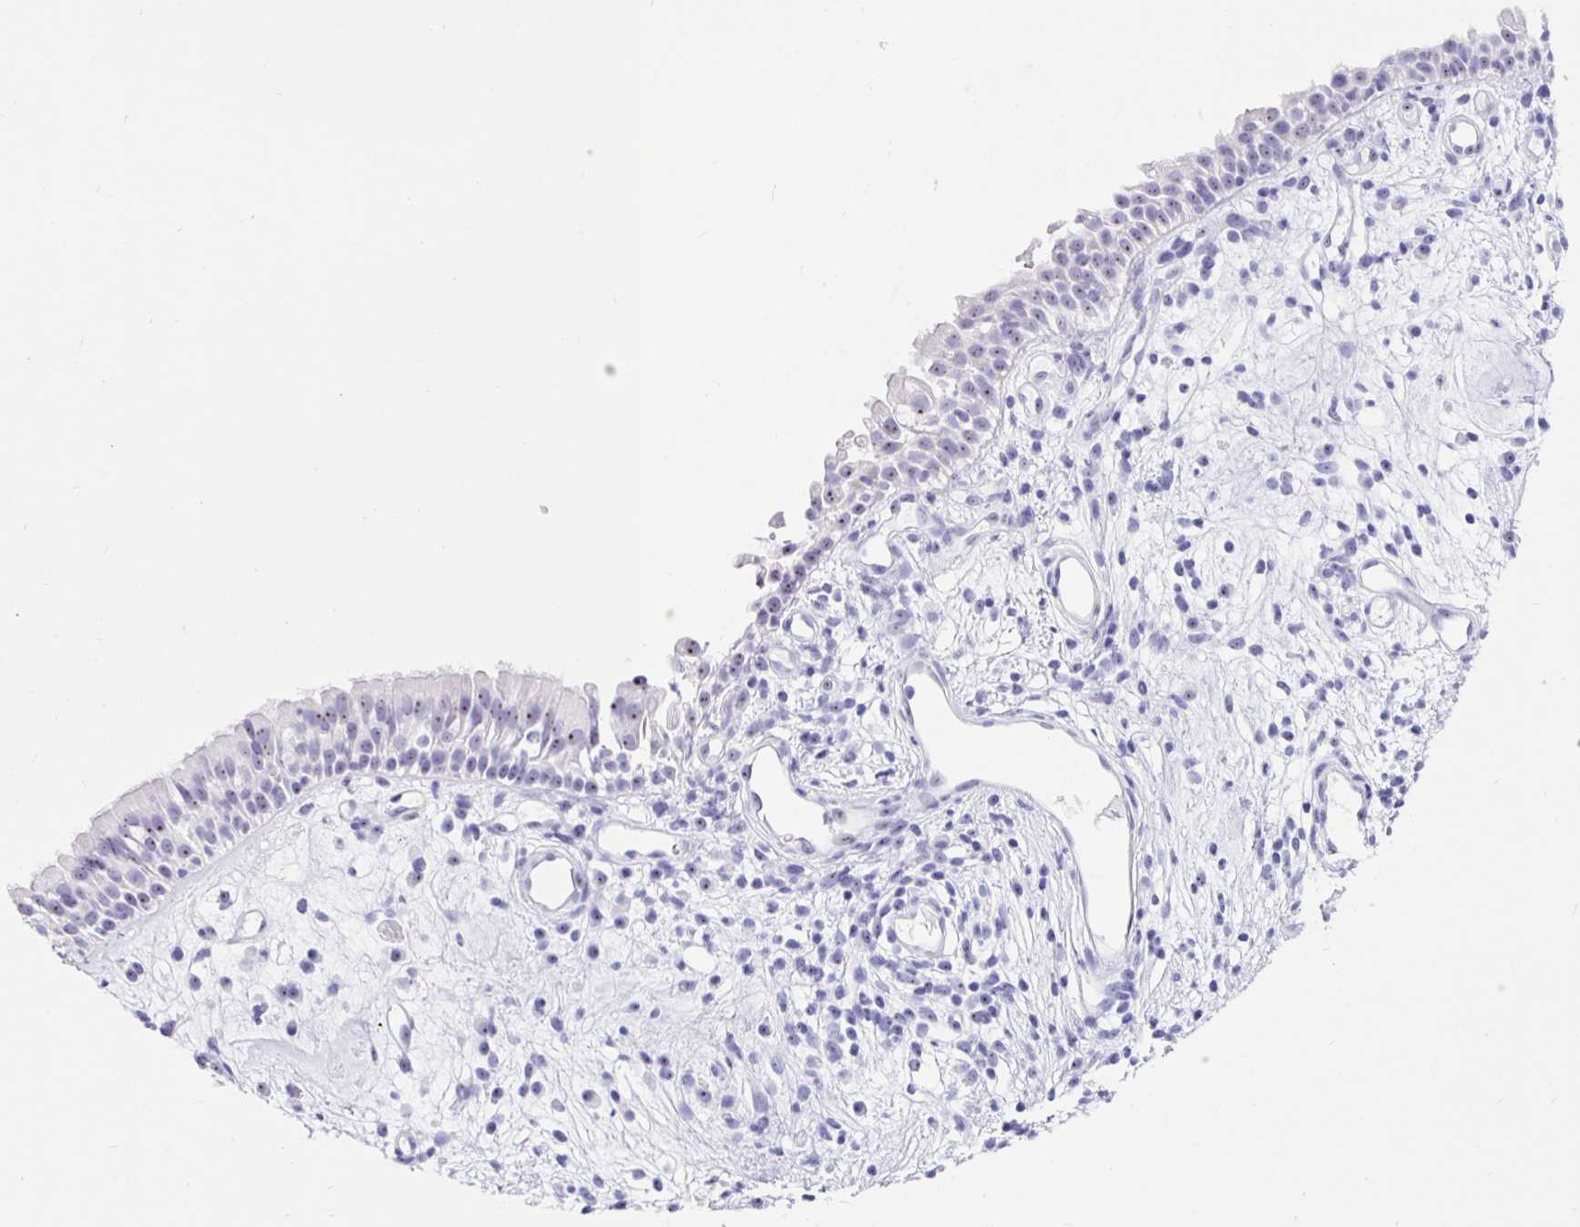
{"staining": {"intensity": "negative", "quantity": "none", "location": "none"}, "tissue": "nasopharynx", "cell_type": "Respiratory epithelial cells", "image_type": "normal", "snomed": [{"axis": "morphology", "description": "Normal tissue, NOS"}, {"axis": "morphology", "description": "Inflammation, NOS"}, {"axis": "topography", "description": "Nasopharynx"}], "caption": "The image exhibits no significant expression in respiratory epithelial cells of nasopharynx.", "gene": "PRAMEF18", "patient": {"sex": "male", "age": 54}}